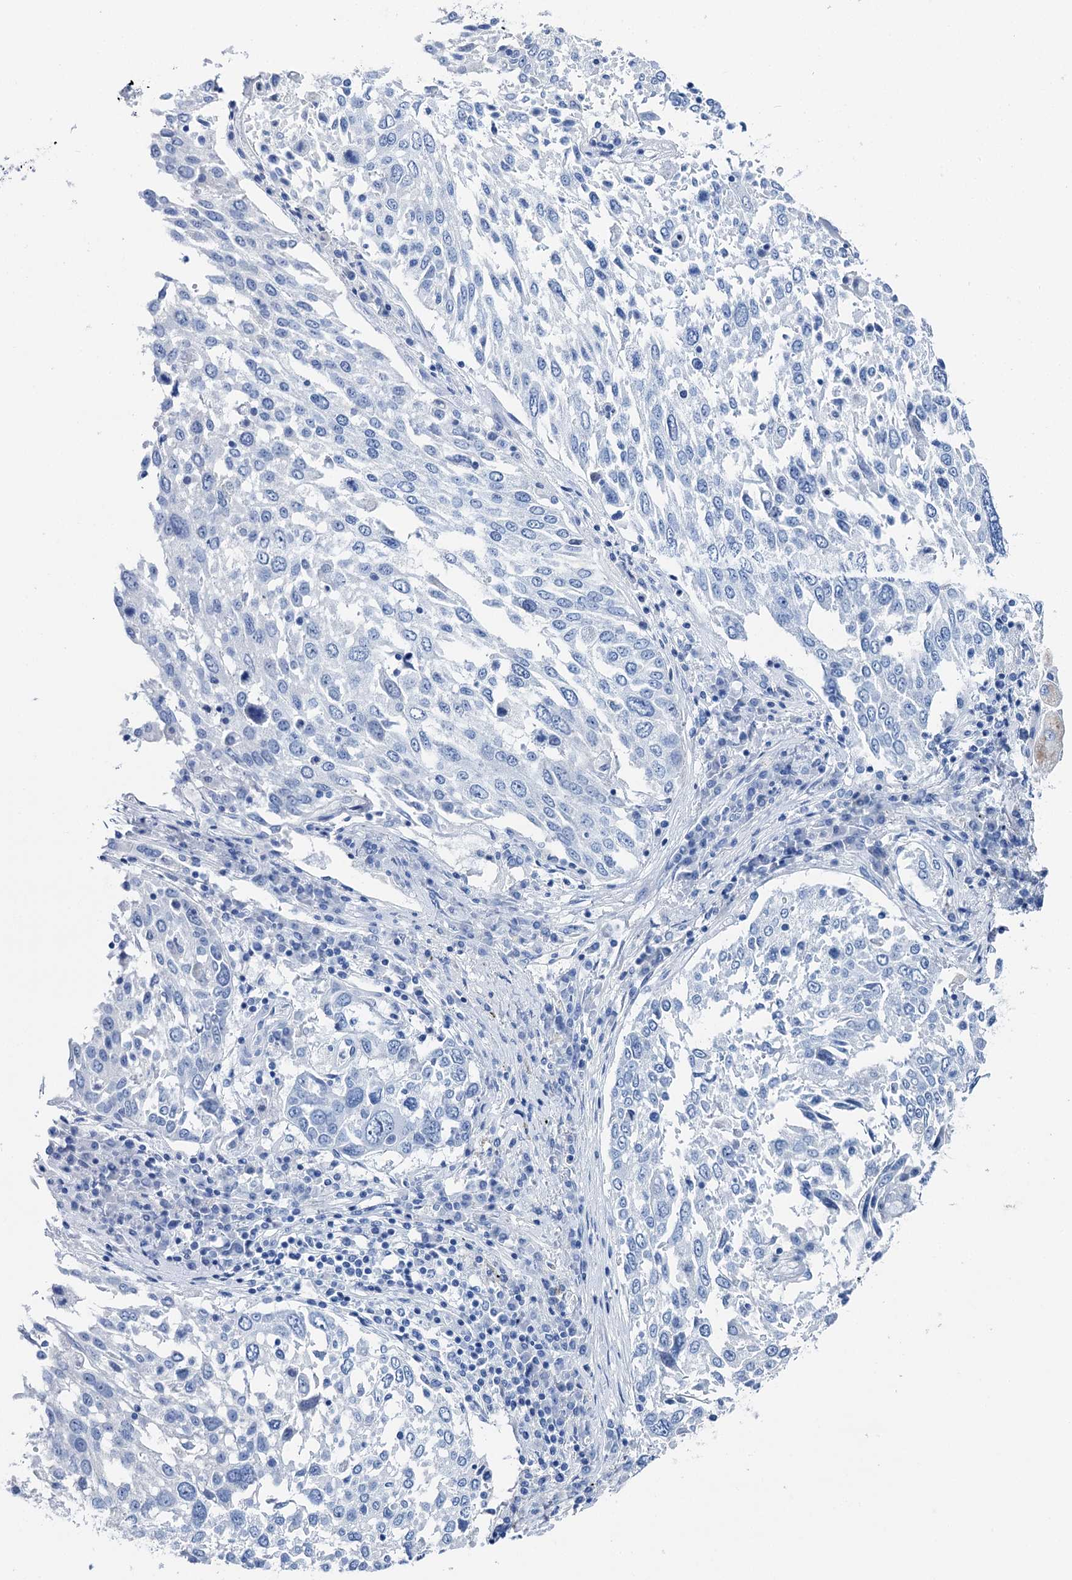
{"staining": {"intensity": "negative", "quantity": "none", "location": "none"}, "tissue": "lung cancer", "cell_type": "Tumor cells", "image_type": "cancer", "snomed": [{"axis": "morphology", "description": "Squamous cell carcinoma, NOS"}, {"axis": "topography", "description": "Lung"}], "caption": "The image reveals no significant staining in tumor cells of lung cancer (squamous cell carcinoma). Brightfield microscopy of immunohistochemistry (IHC) stained with DAB (3,3'-diaminobenzidine) (brown) and hematoxylin (blue), captured at high magnification.", "gene": "BRINP1", "patient": {"sex": "male", "age": 65}}